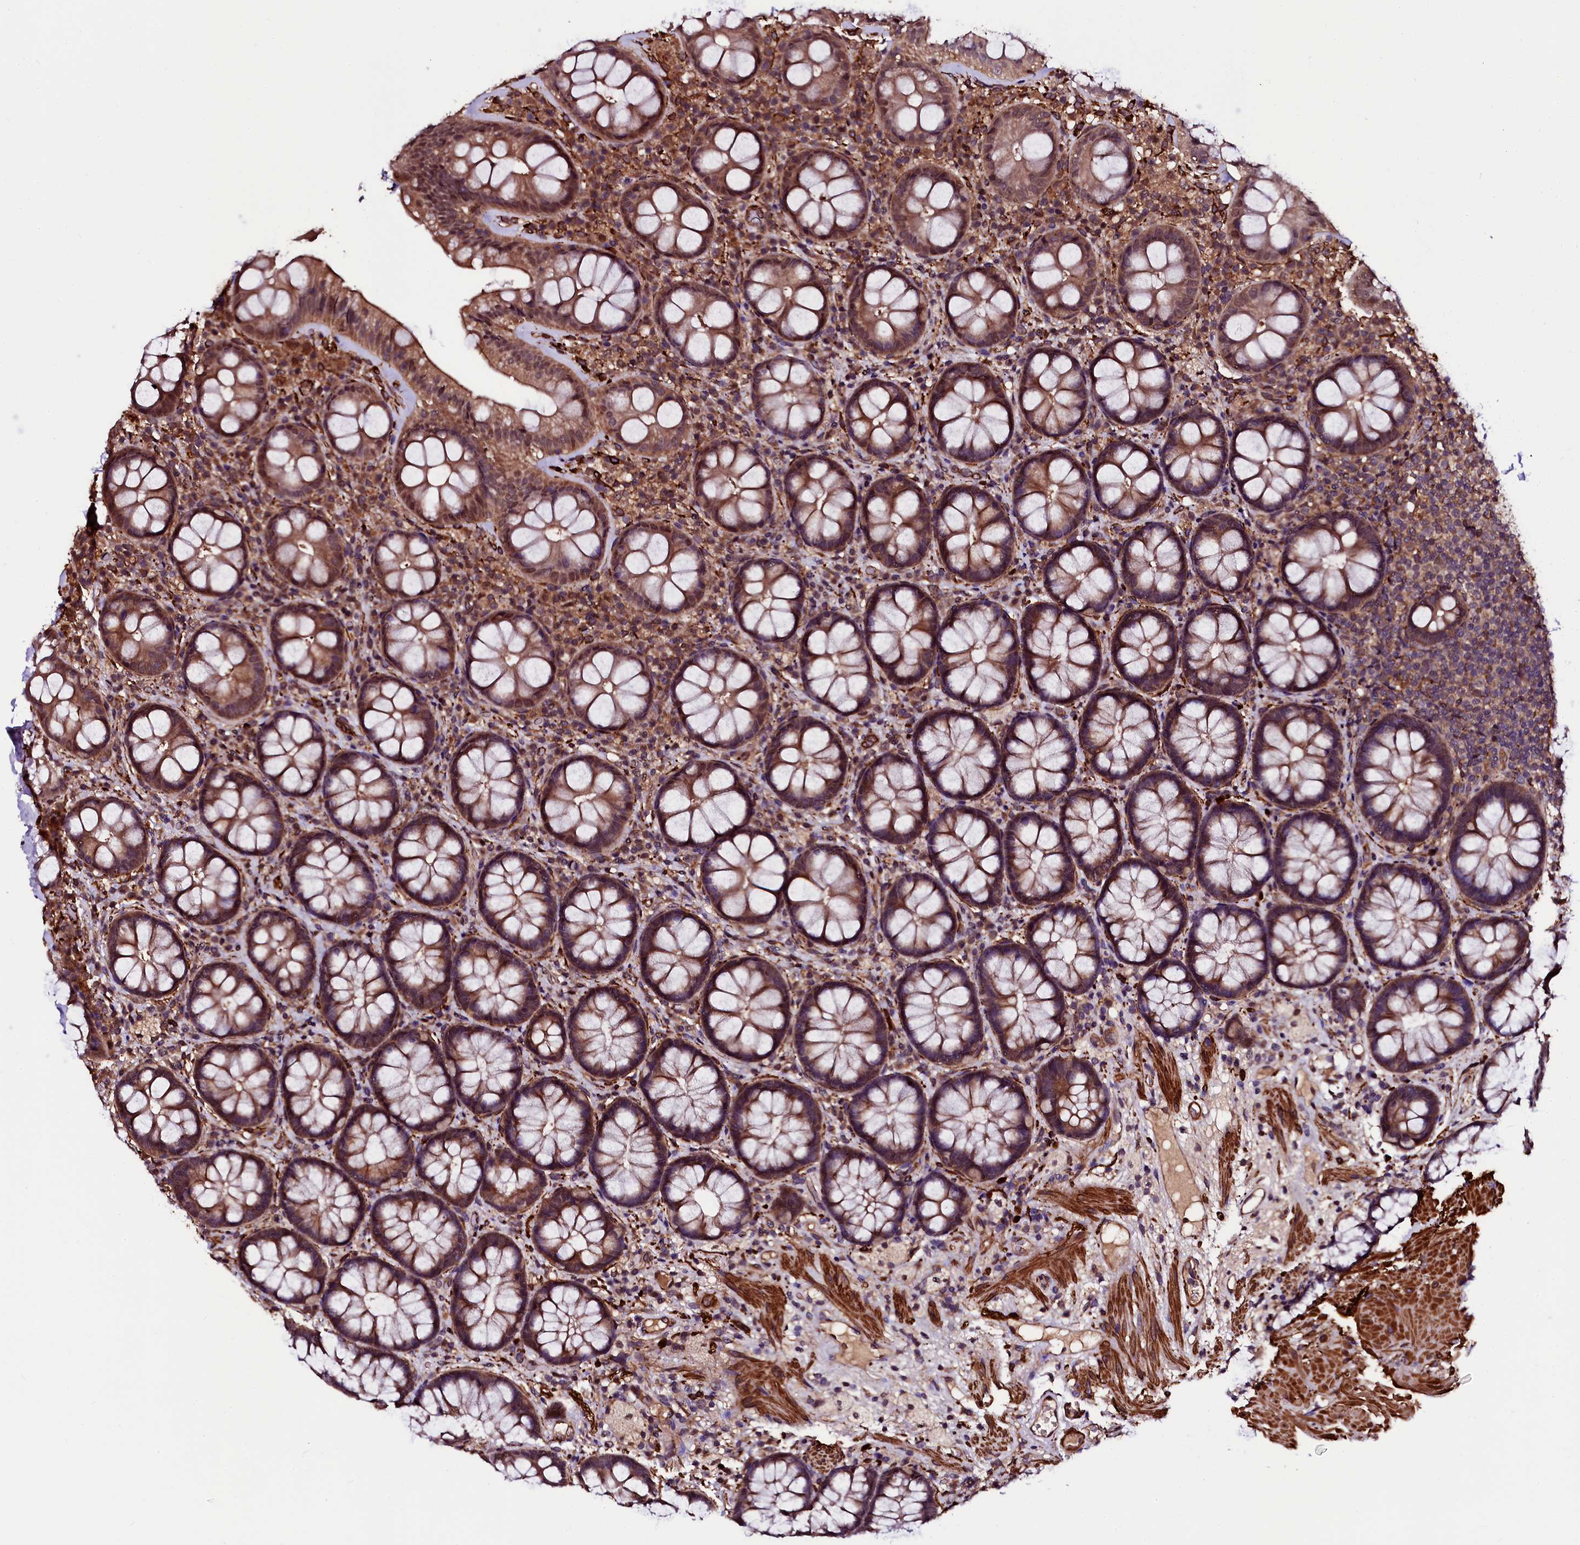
{"staining": {"intensity": "moderate", "quantity": ">75%", "location": "cytoplasmic/membranous,nuclear"}, "tissue": "rectum", "cell_type": "Glandular cells", "image_type": "normal", "snomed": [{"axis": "morphology", "description": "Normal tissue, NOS"}, {"axis": "topography", "description": "Rectum"}], "caption": "Immunohistochemistry (DAB) staining of normal rectum reveals moderate cytoplasmic/membranous,nuclear protein positivity in about >75% of glandular cells.", "gene": "N4BP1", "patient": {"sex": "male", "age": 83}}